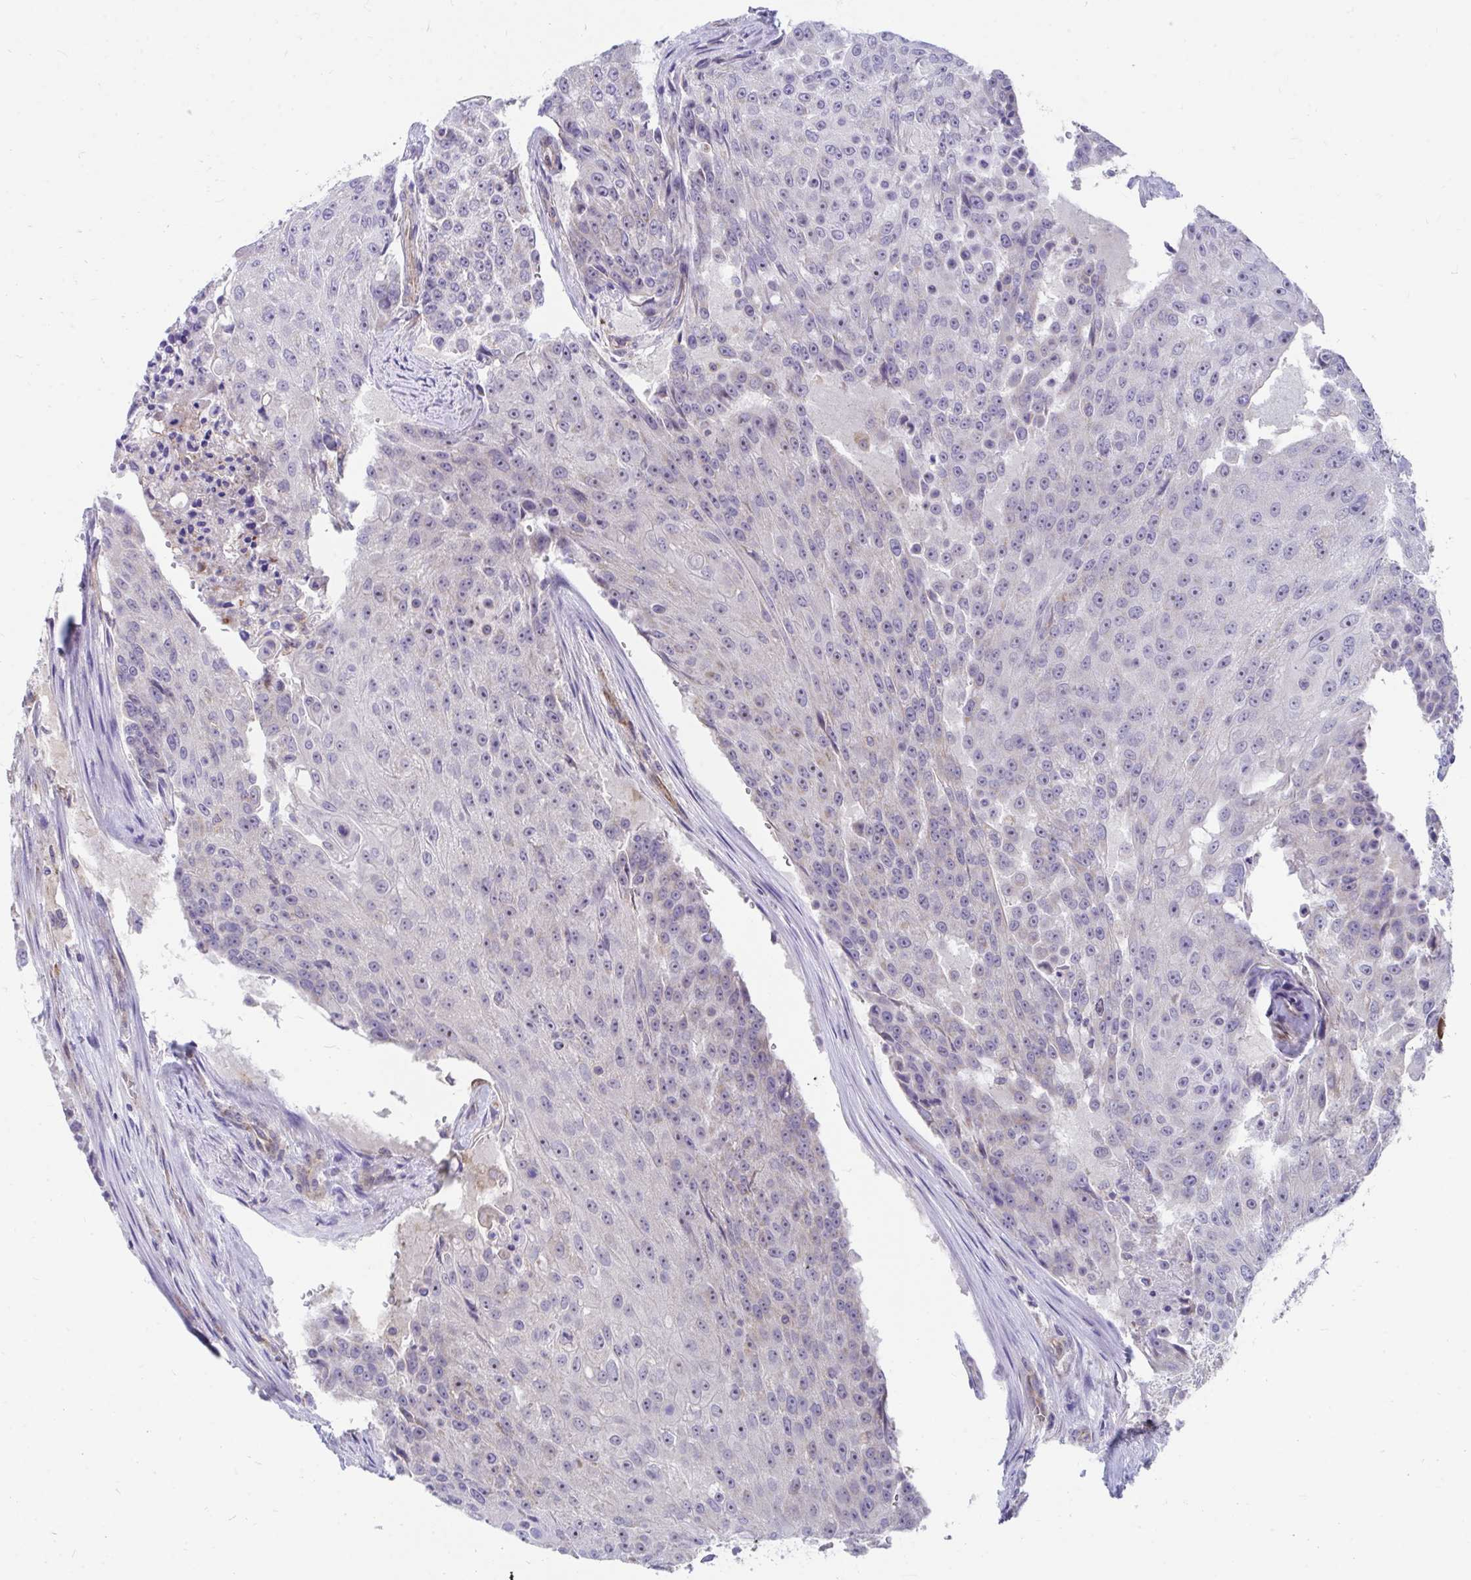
{"staining": {"intensity": "negative", "quantity": "none", "location": "none"}, "tissue": "urothelial cancer", "cell_type": "Tumor cells", "image_type": "cancer", "snomed": [{"axis": "morphology", "description": "Urothelial carcinoma, High grade"}, {"axis": "topography", "description": "Urinary bladder"}], "caption": "Tumor cells show no significant positivity in high-grade urothelial carcinoma.", "gene": "FHIP1B", "patient": {"sex": "female", "age": 63}}